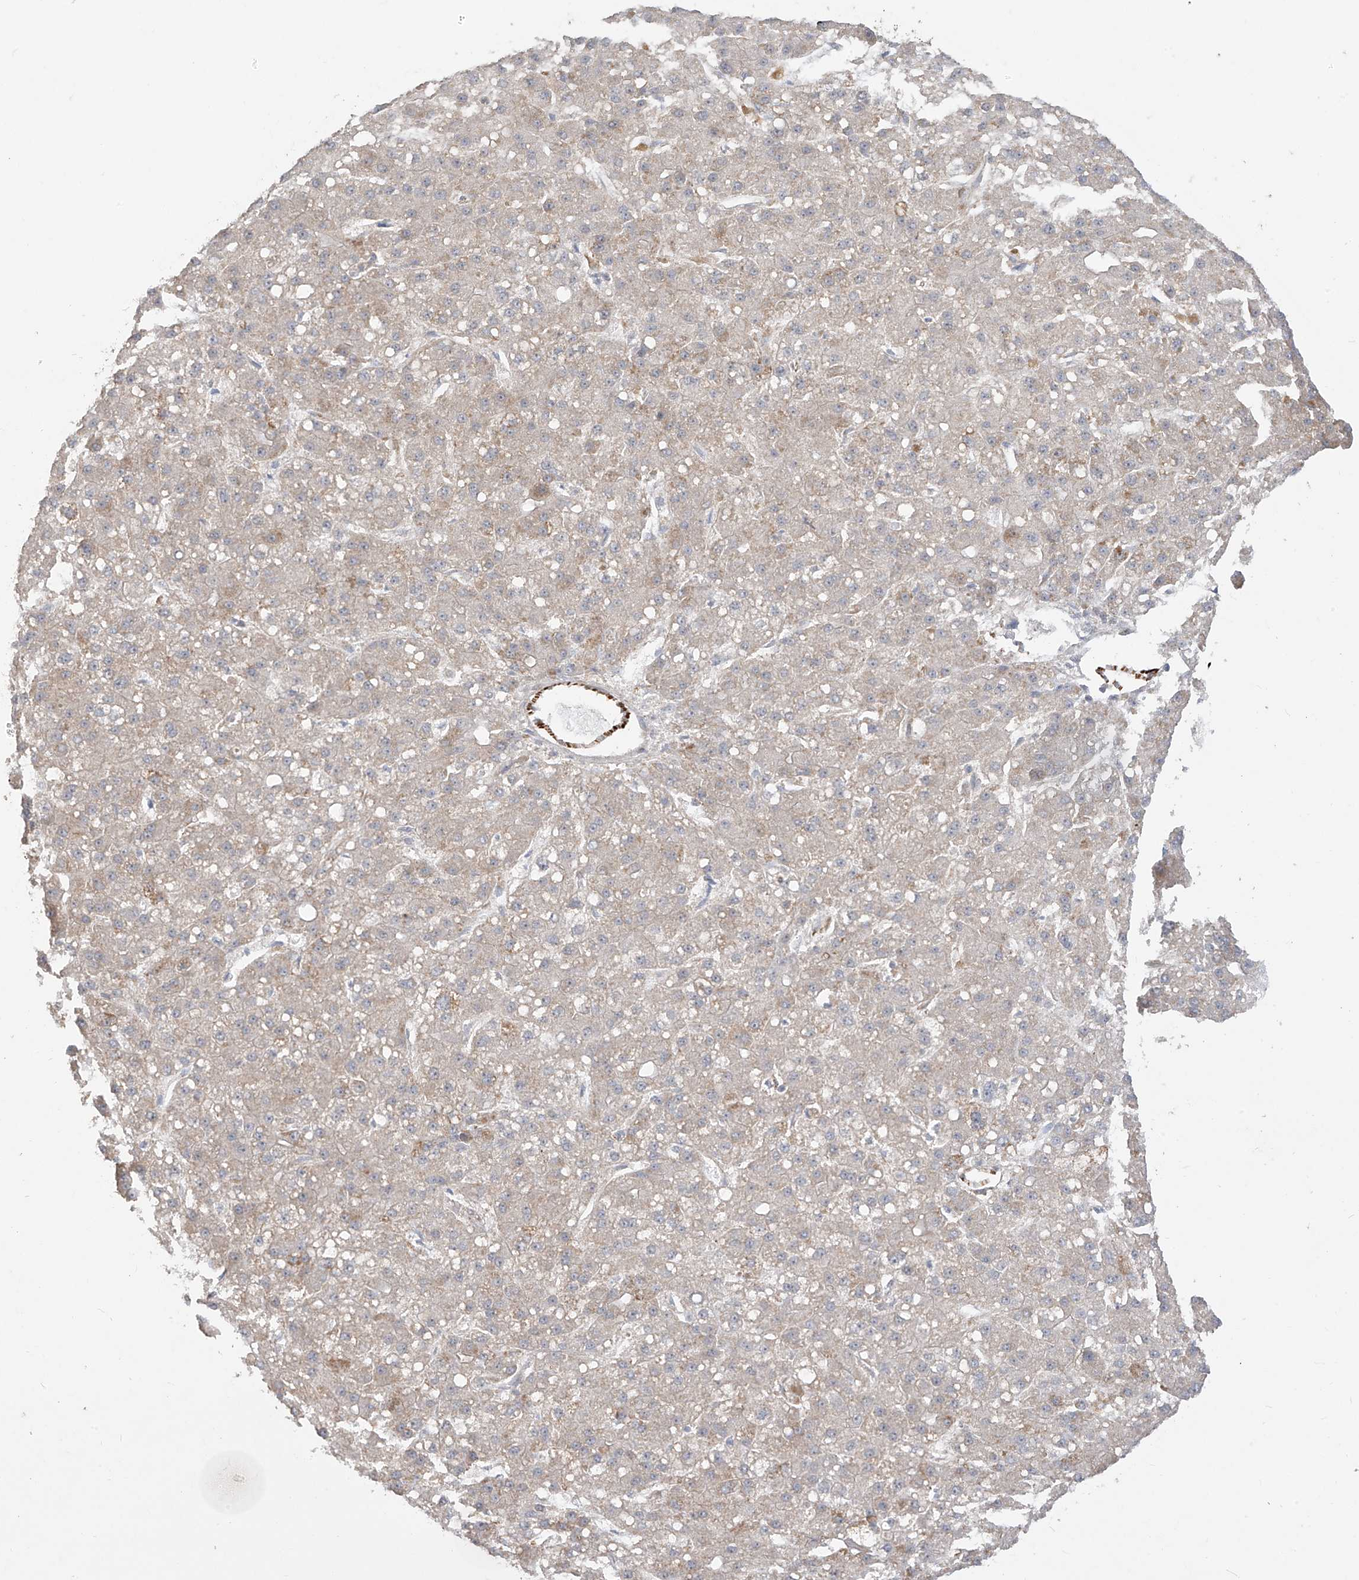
{"staining": {"intensity": "weak", "quantity": "25%-75%", "location": "cytoplasmic/membranous"}, "tissue": "liver cancer", "cell_type": "Tumor cells", "image_type": "cancer", "snomed": [{"axis": "morphology", "description": "Carcinoma, Hepatocellular, NOS"}, {"axis": "topography", "description": "Liver"}], "caption": "Immunohistochemical staining of liver hepatocellular carcinoma reveals weak cytoplasmic/membranous protein staining in approximately 25%-75% of tumor cells.", "gene": "DCDC2", "patient": {"sex": "male", "age": 67}}